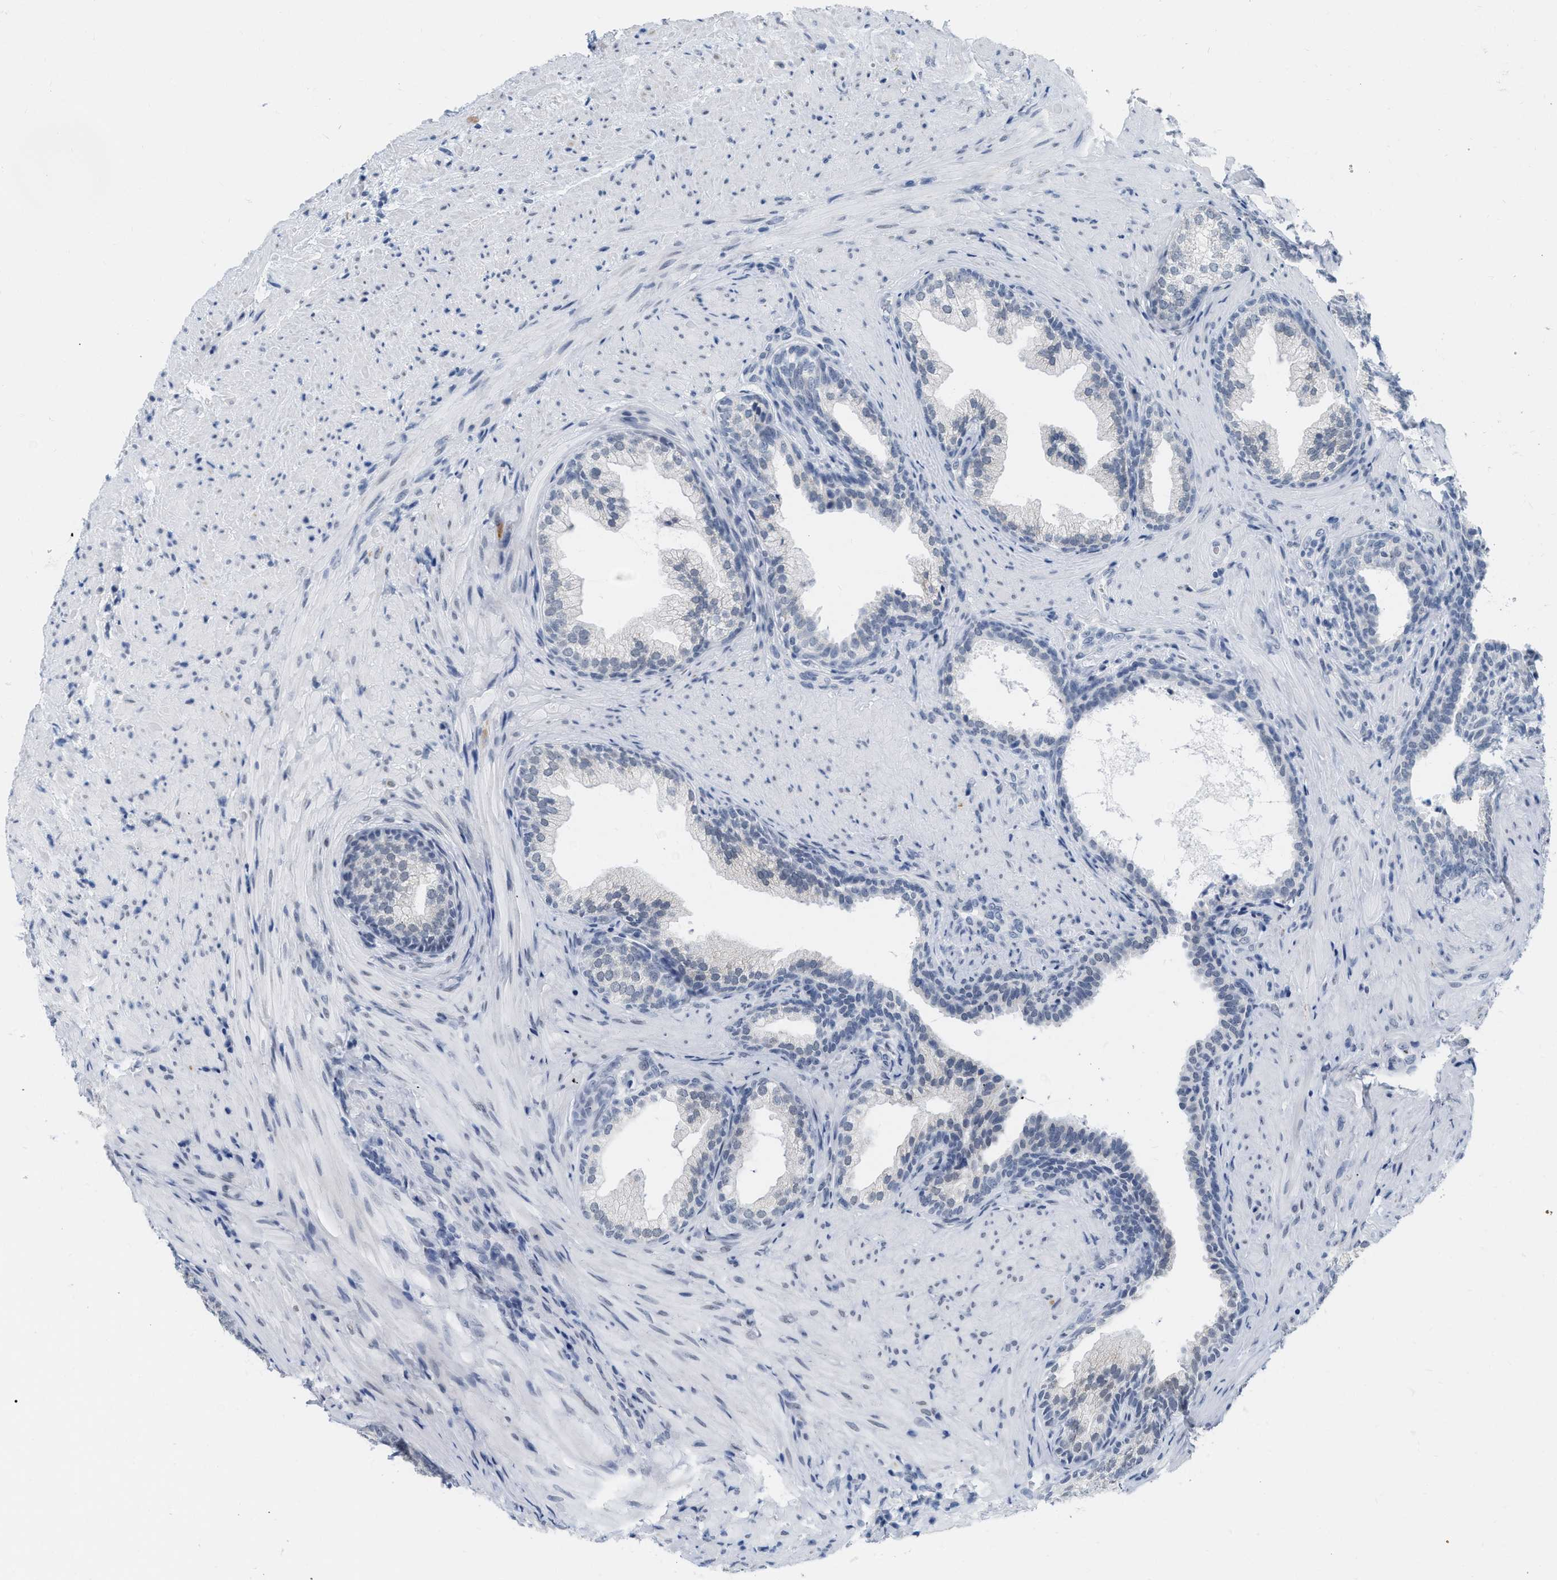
{"staining": {"intensity": "negative", "quantity": "none", "location": "none"}, "tissue": "prostate", "cell_type": "Glandular cells", "image_type": "normal", "snomed": [{"axis": "morphology", "description": "Normal tissue, NOS"}, {"axis": "topography", "description": "Prostate"}], "caption": "Immunohistochemistry (IHC) photomicrograph of benign human prostate stained for a protein (brown), which shows no expression in glandular cells. The staining is performed using DAB brown chromogen with nuclei counter-stained in using hematoxylin.", "gene": "XIRP1", "patient": {"sex": "male", "age": 76}}